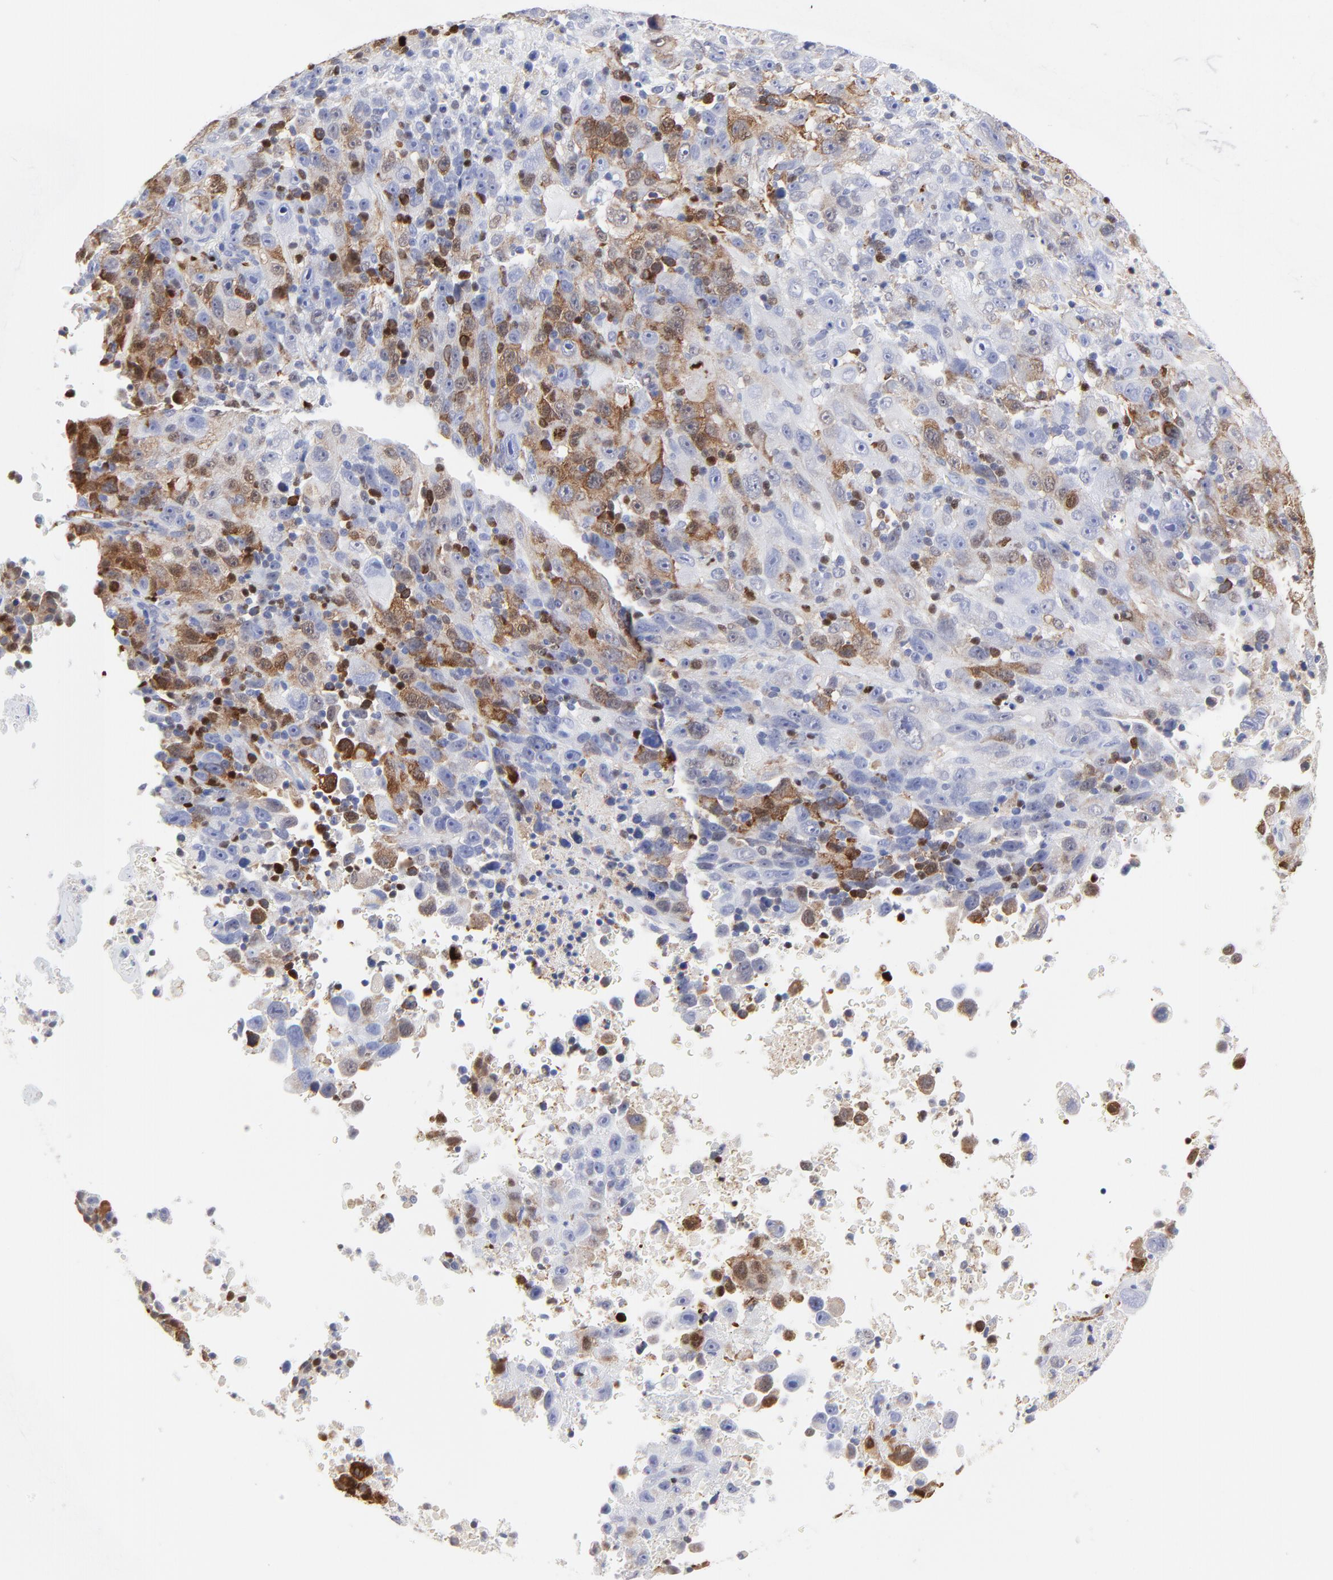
{"staining": {"intensity": "moderate", "quantity": "25%-75%", "location": "cytoplasmic/membranous"}, "tissue": "melanoma", "cell_type": "Tumor cells", "image_type": "cancer", "snomed": [{"axis": "morphology", "description": "Malignant melanoma, Metastatic site"}, {"axis": "topography", "description": "Cerebral cortex"}], "caption": "A brown stain labels moderate cytoplasmic/membranous positivity of a protein in human malignant melanoma (metastatic site) tumor cells. (DAB (3,3'-diaminobenzidine) IHC, brown staining for protein, blue staining for nuclei).", "gene": "NCAPH", "patient": {"sex": "female", "age": 52}}